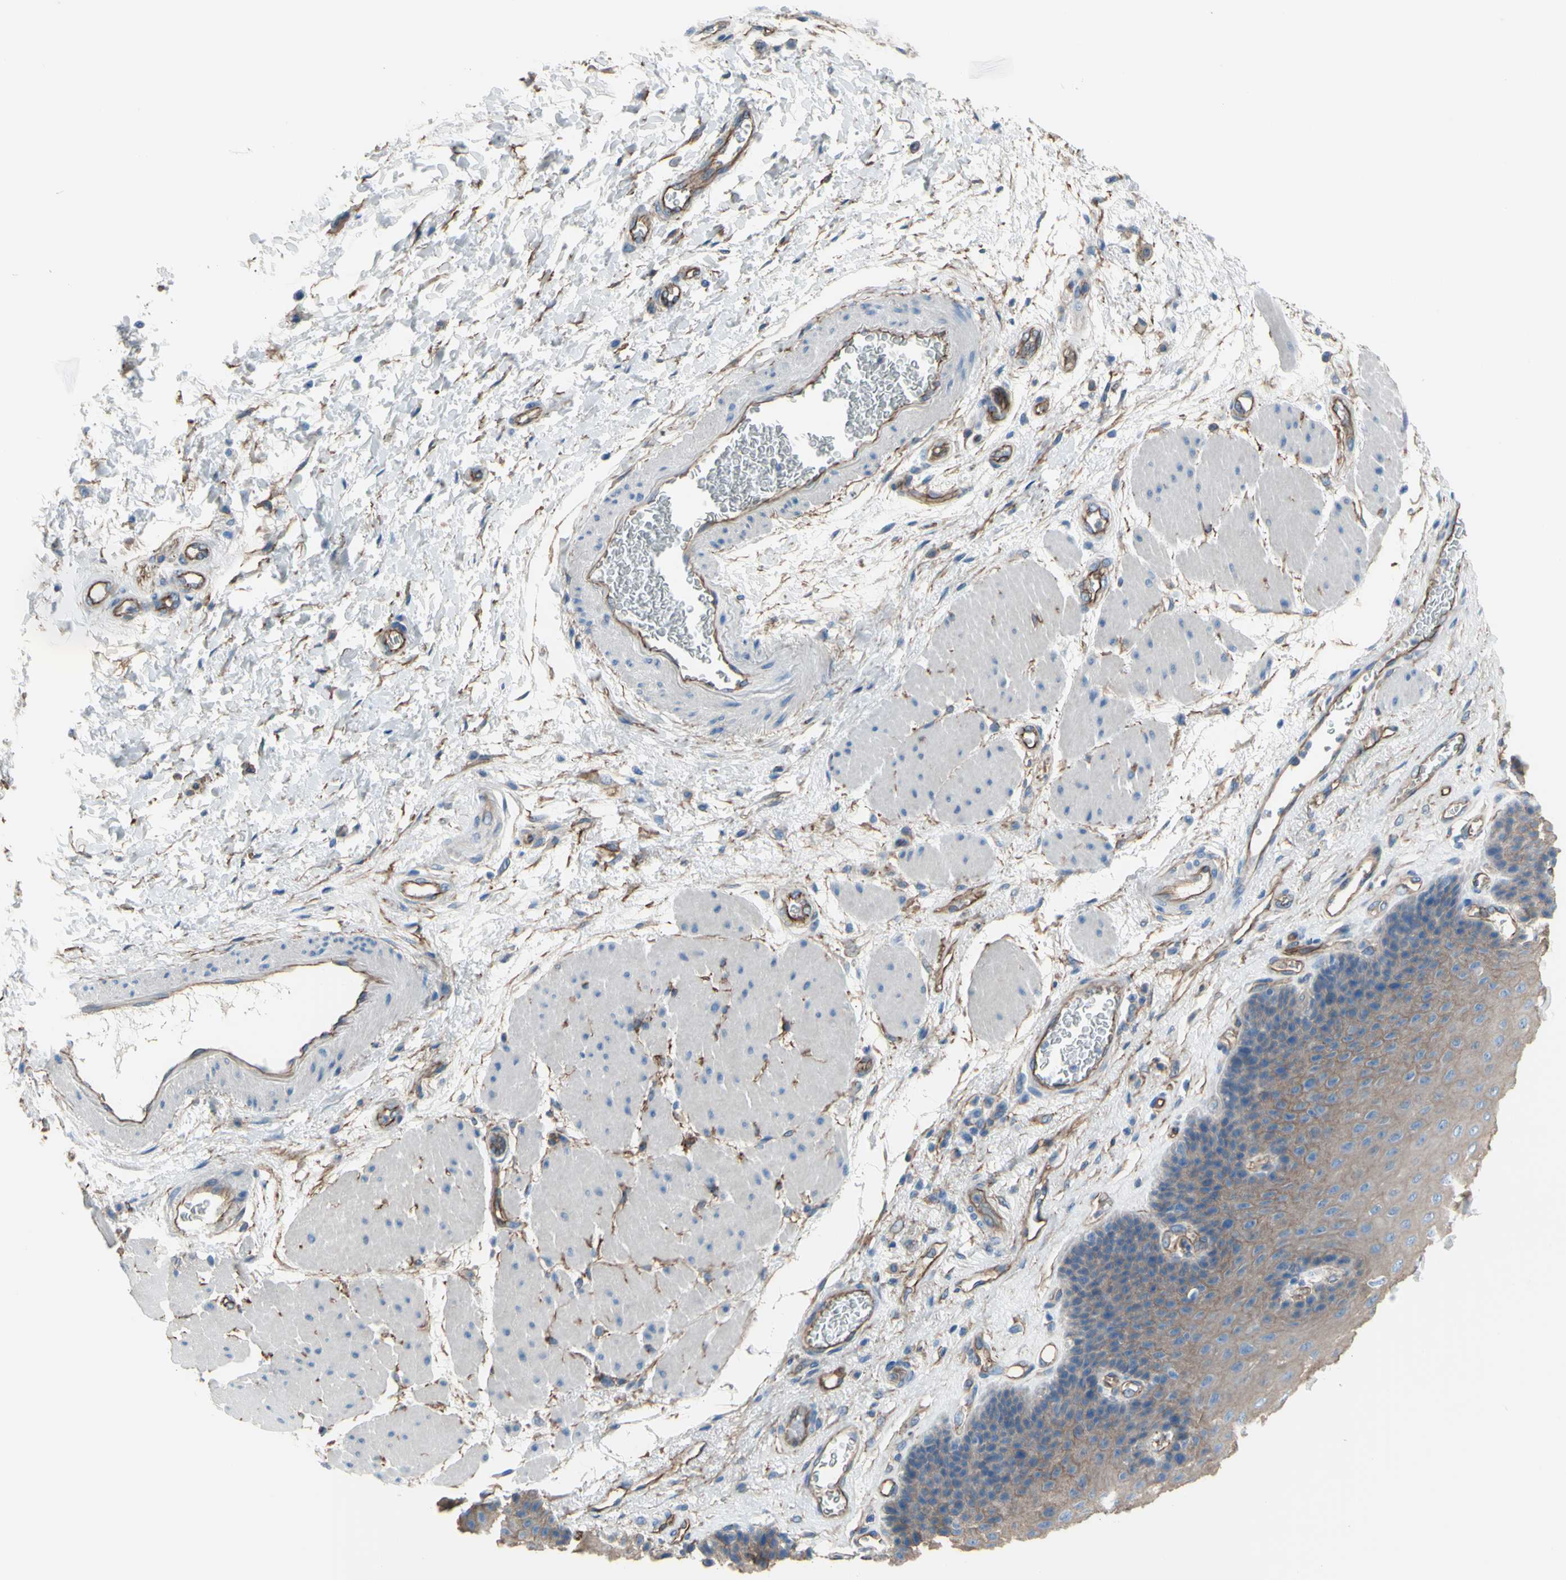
{"staining": {"intensity": "moderate", "quantity": ">75%", "location": "cytoplasmic/membranous"}, "tissue": "esophagus", "cell_type": "Squamous epithelial cells", "image_type": "normal", "snomed": [{"axis": "morphology", "description": "Normal tissue, NOS"}, {"axis": "topography", "description": "Esophagus"}], "caption": "Approximately >75% of squamous epithelial cells in benign human esophagus demonstrate moderate cytoplasmic/membranous protein staining as visualized by brown immunohistochemical staining.", "gene": "TPBG", "patient": {"sex": "female", "age": 72}}